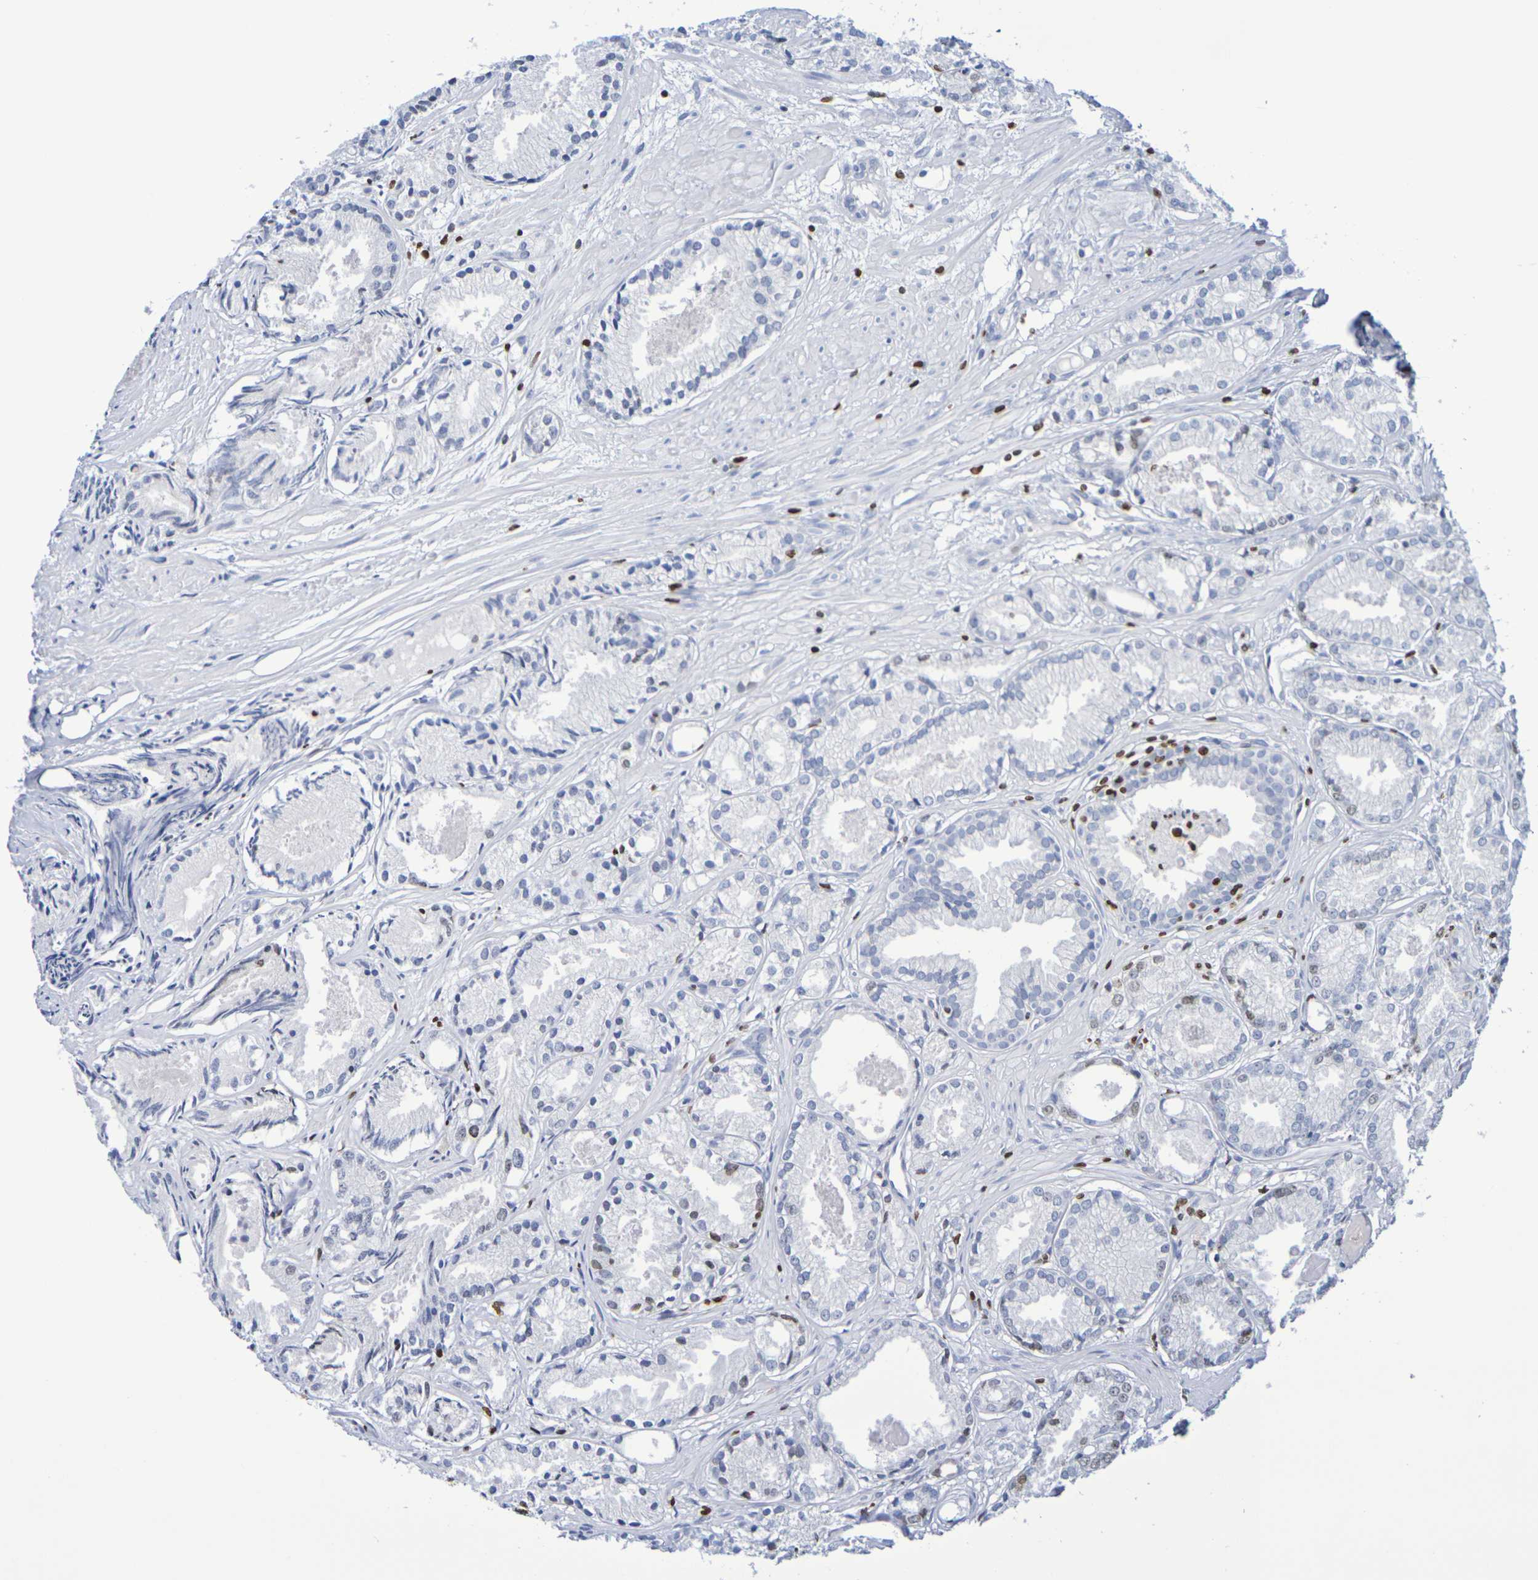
{"staining": {"intensity": "negative", "quantity": "none", "location": "none"}, "tissue": "prostate cancer", "cell_type": "Tumor cells", "image_type": "cancer", "snomed": [{"axis": "morphology", "description": "Adenocarcinoma, Low grade"}, {"axis": "topography", "description": "Prostate"}], "caption": "Immunohistochemical staining of human prostate cancer (adenocarcinoma (low-grade)) shows no significant expression in tumor cells.", "gene": "H1-5", "patient": {"sex": "male", "age": 72}}